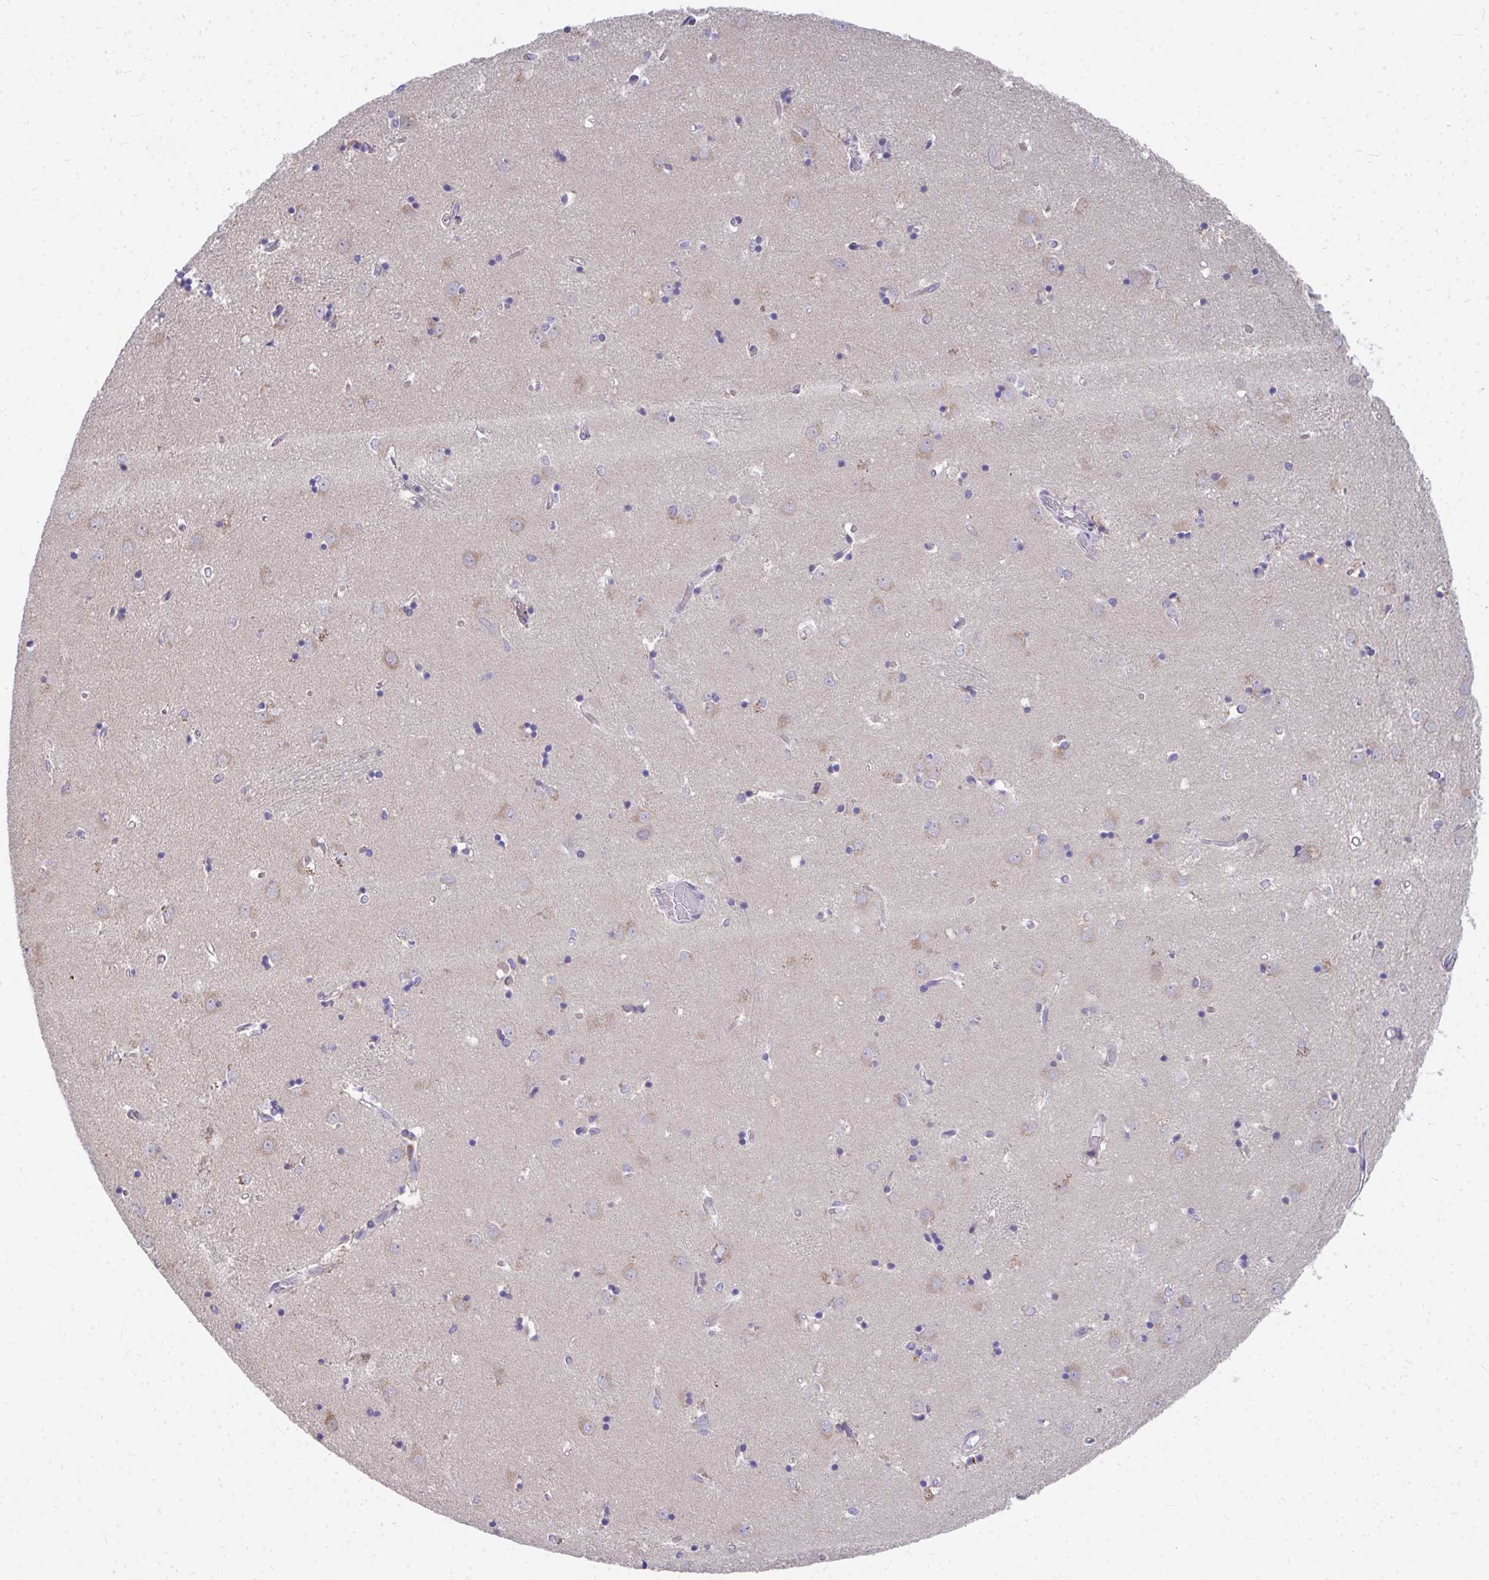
{"staining": {"intensity": "weak", "quantity": "<25%", "location": "cytoplasmic/membranous"}, "tissue": "caudate", "cell_type": "Glial cells", "image_type": "normal", "snomed": [{"axis": "morphology", "description": "Normal tissue, NOS"}, {"axis": "topography", "description": "Lateral ventricle wall"}], "caption": "Human caudate stained for a protein using IHC reveals no positivity in glial cells.", "gene": "MROH8", "patient": {"sex": "male", "age": 54}}